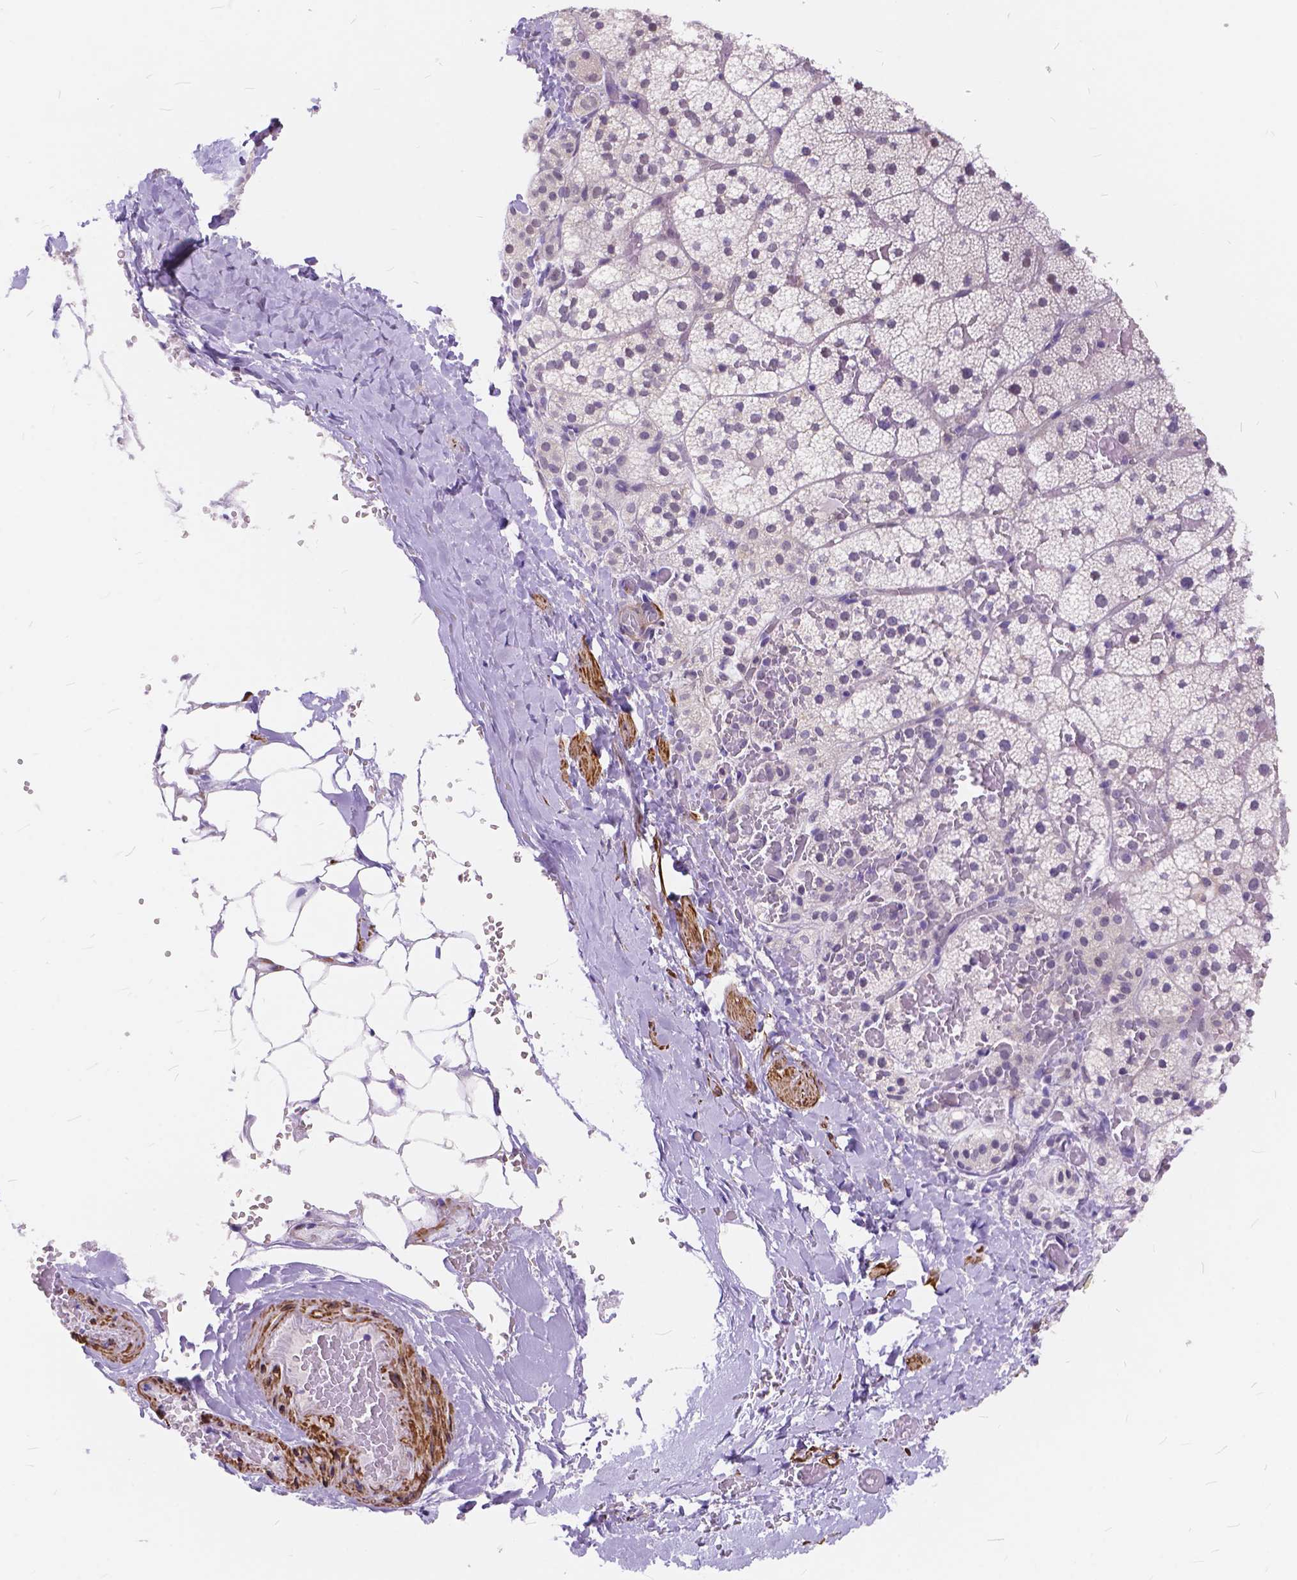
{"staining": {"intensity": "negative", "quantity": "none", "location": "none"}, "tissue": "adrenal gland", "cell_type": "Glandular cells", "image_type": "normal", "snomed": [{"axis": "morphology", "description": "Normal tissue, NOS"}, {"axis": "topography", "description": "Adrenal gland"}], "caption": "This micrograph is of unremarkable adrenal gland stained with immunohistochemistry (IHC) to label a protein in brown with the nuclei are counter-stained blue. There is no expression in glandular cells.", "gene": "MAN2C1", "patient": {"sex": "male", "age": 53}}